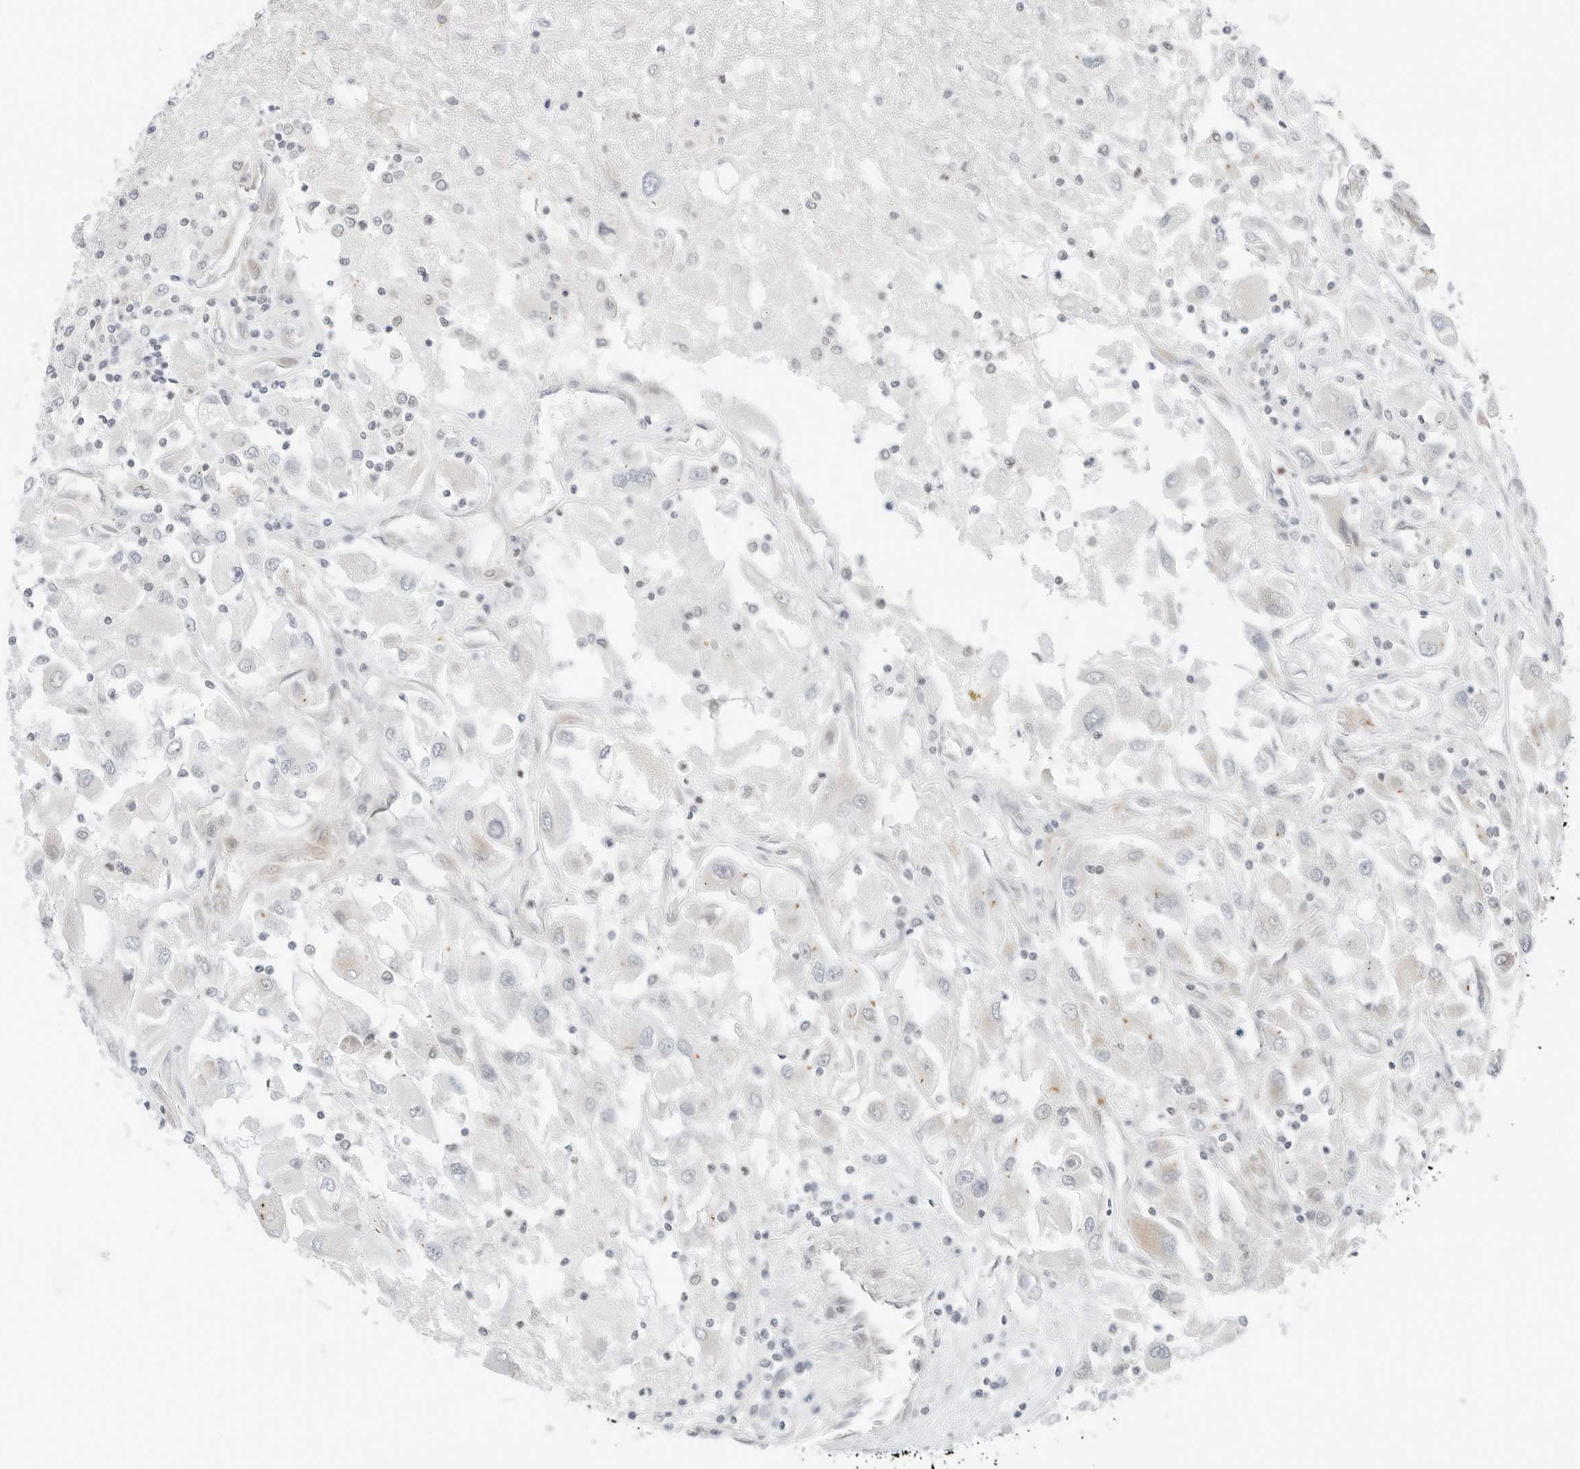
{"staining": {"intensity": "negative", "quantity": "none", "location": "none"}, "tissue": "renal cancer", "cell_type": "Tumor cells", "image_type": "cancer", "snomed": [{"axis": "morphology", "description": "Adenocarcinoma, NOS"}, {"axis": "topography", "description": "Kidney"}], "caption": "Tumor cells are negative for brown protein staining in renal cancer (adenocarcinoma).", "gene": "IQCC", "patient": {"sex": "female", "age": 52}}